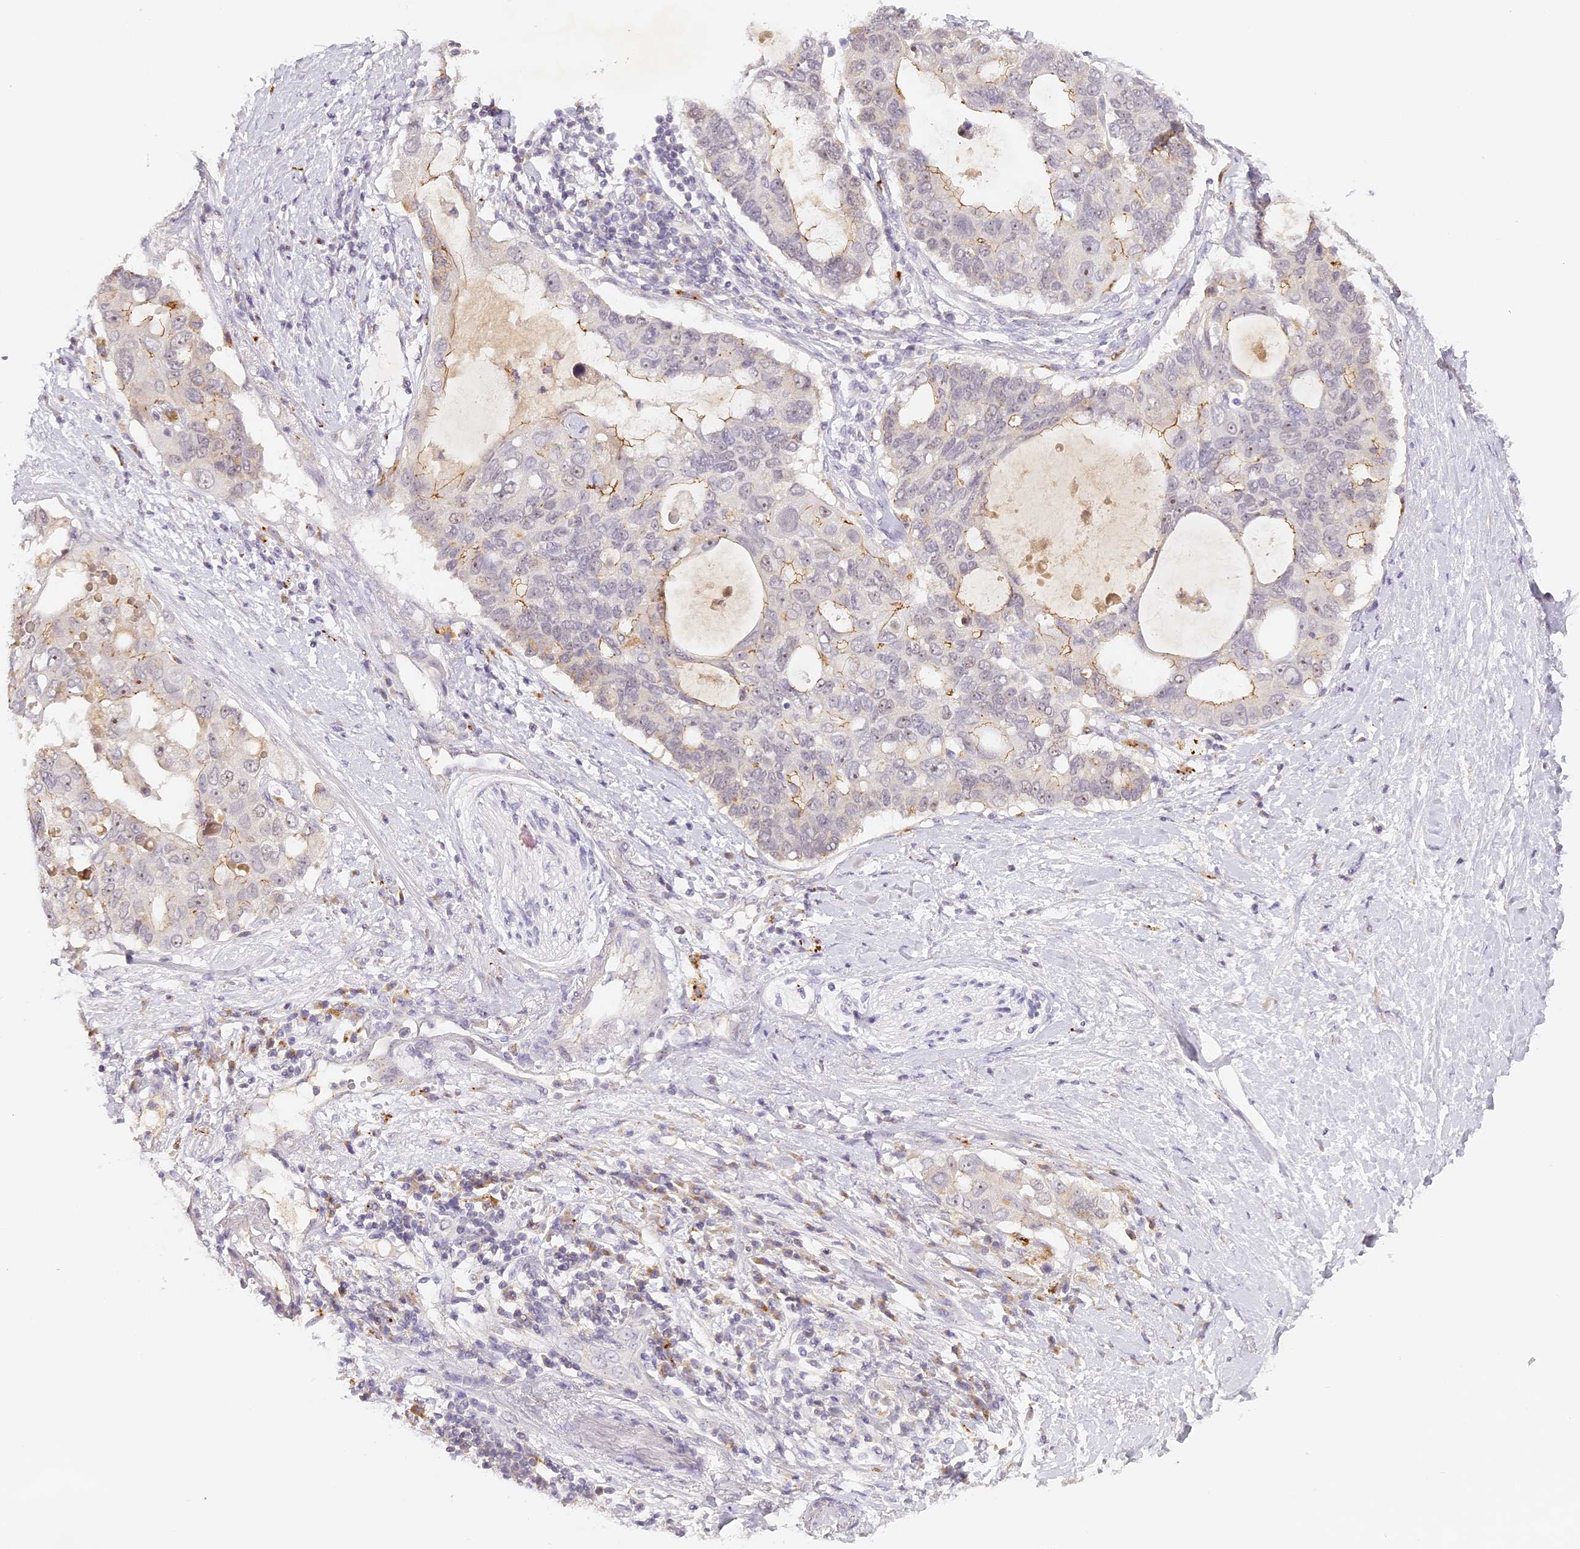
{"staining": {"intensity": "moderate", "quantity": "<25%", "location": "cytoplasmic/membranous"}, "tissue": "pancreatic cancer", "cell_type": "Tumor cells", "image_type": "cancer", "snomed": [{"axis": "morphology", "description": "Adenocarcinoma, NOS"}, {"axis": "topography", "description": "Pancreas"}], "caption": "Moderate cytoplasmic/membranous positivity for a protein is present in approximately <25% of tumor cells of pancreatic cancer using immunohistochemistry.", "gene": "ELL3", "patient": {"sex": "female", "age": 56}}